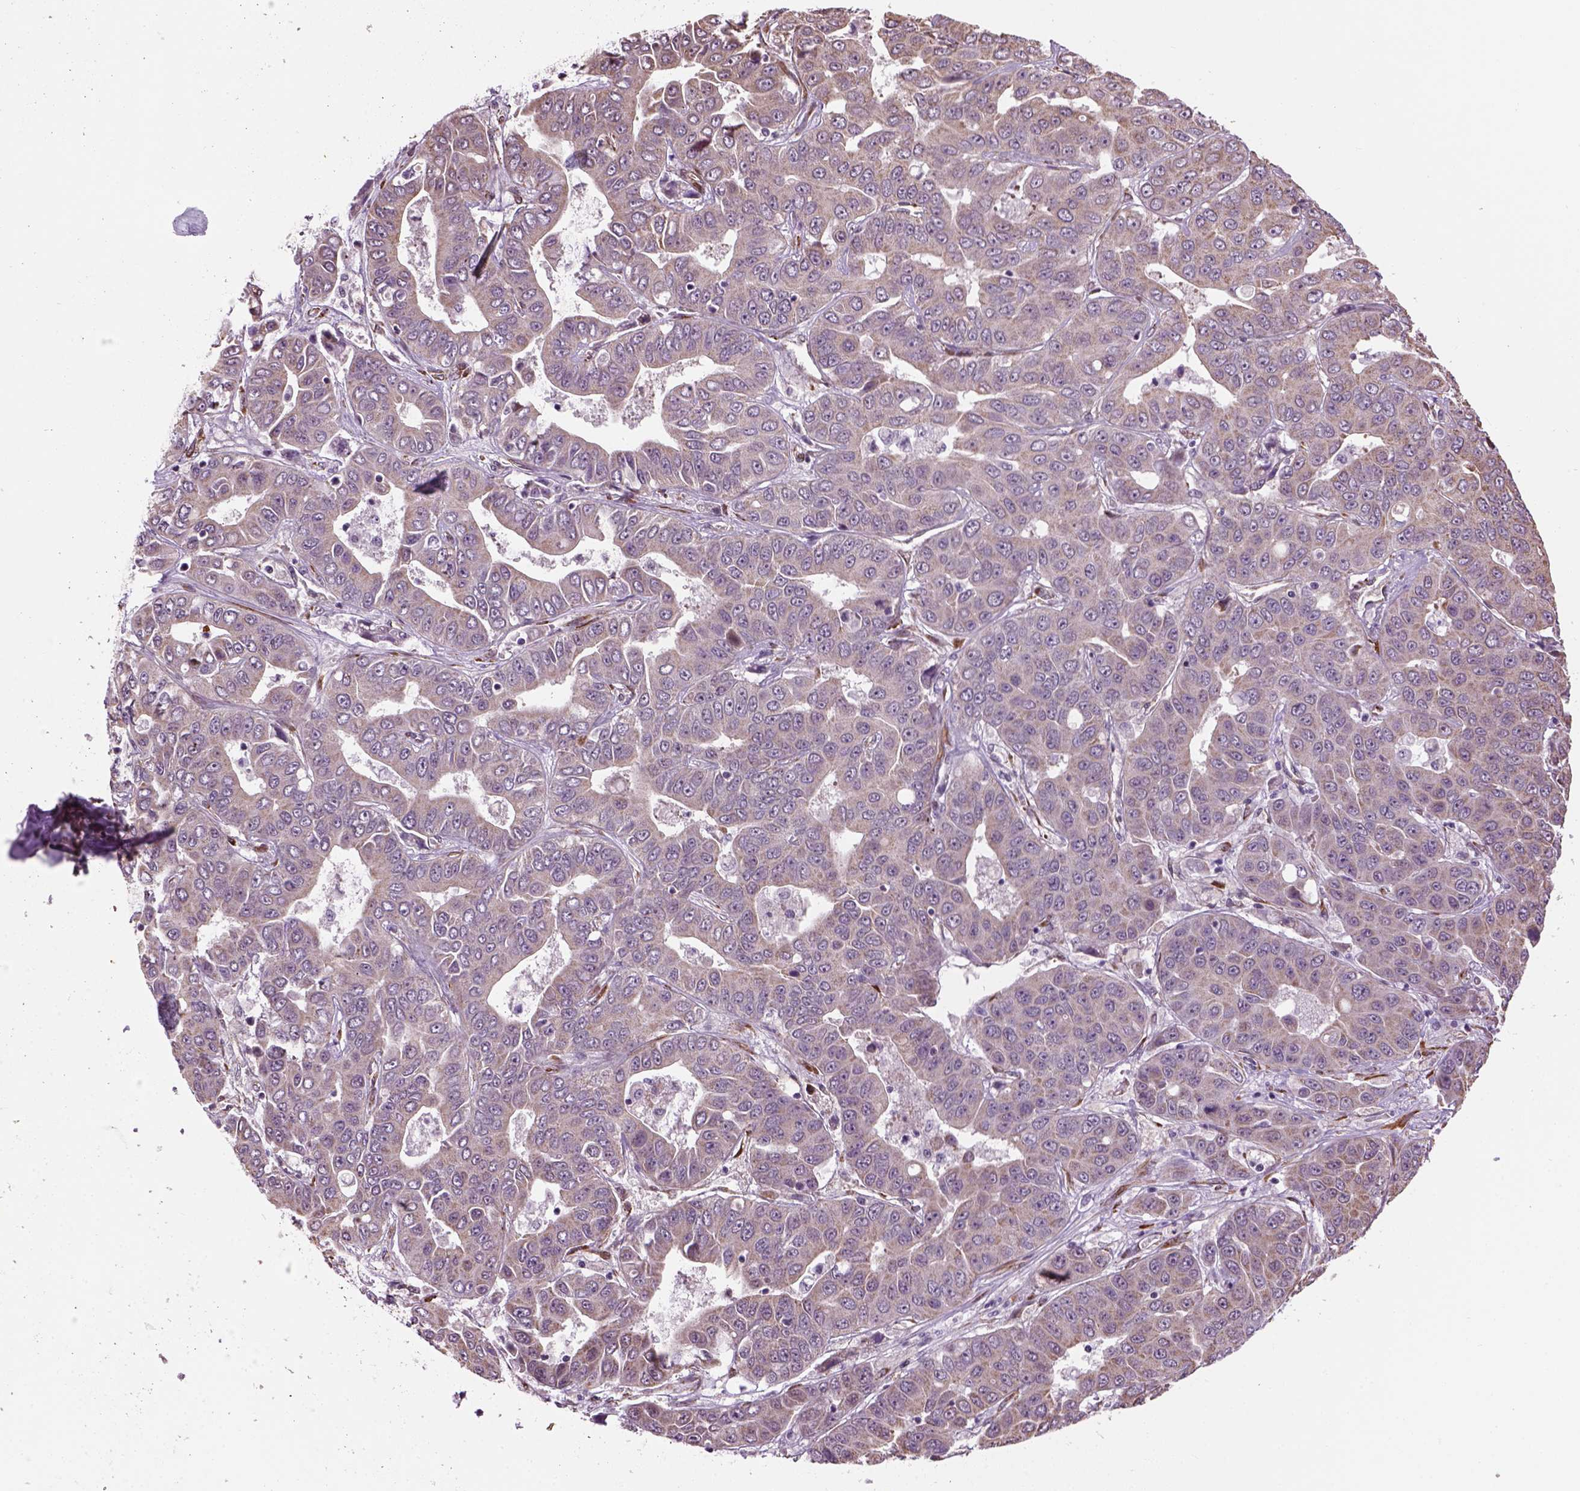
{"staining": {"intensity": "negative", "quantity": "none", "location": "none"}, "tissue": "liver cancer", "cell_type": "Tumor cells", "image_type": "cancer", "snomed": [{"axis": "morphology", "description": "Cholangiocarcinoma"}, {"axis": "topography", "description": "Liver"}], "caption": "This is a image of IHC staining of liver cancer (cholangiocarcinoma), which shows no expression in tumor cells.", "gene": "XK", "patient": {"sex": "female", "age": 52}}